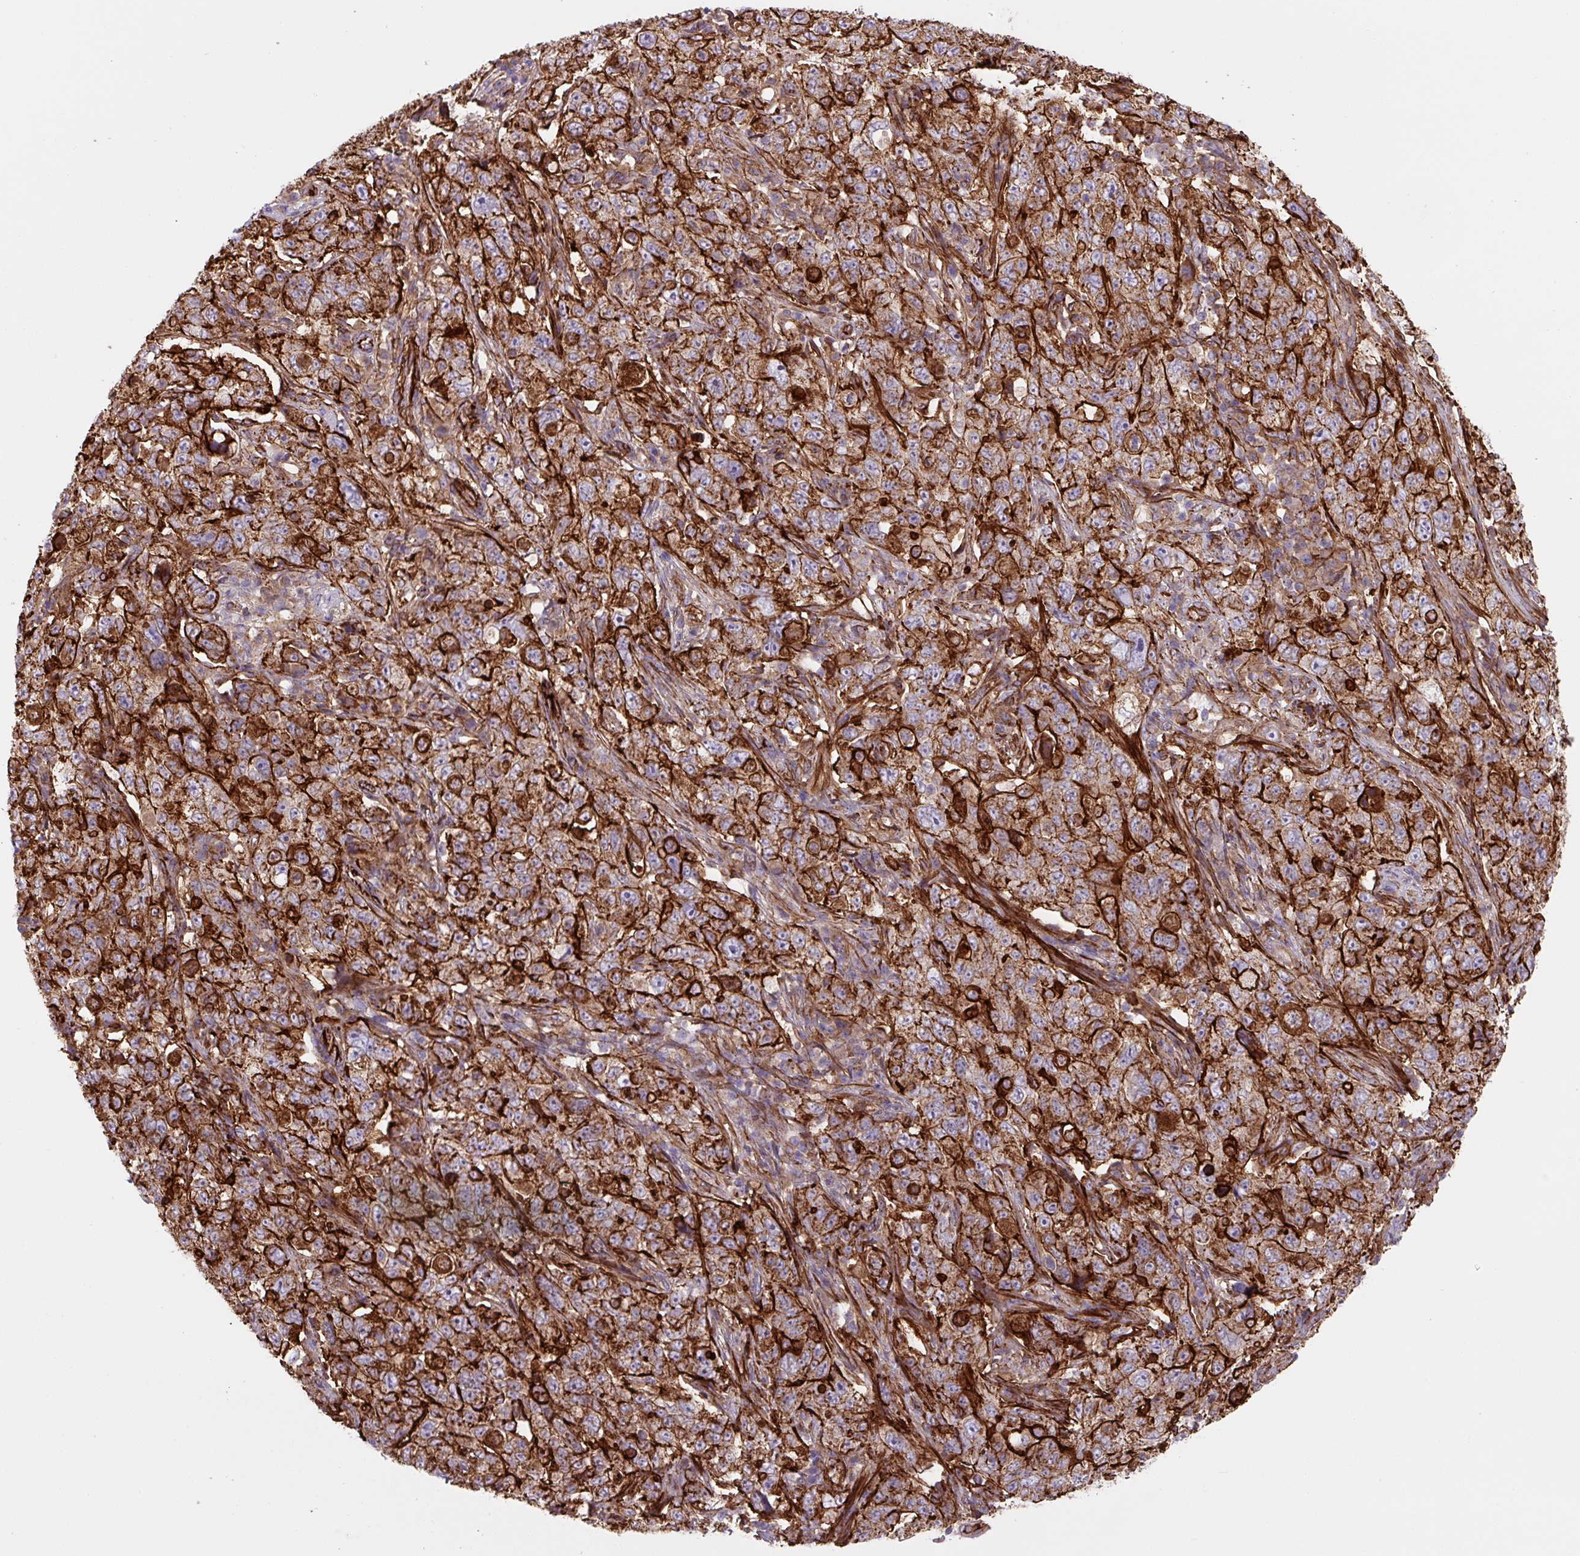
{"staining": {"intensity": "strong", "quantity": ">75%", "location": "cytoplasmic/membranous"}, "tissue": "pancreatic cancer", "cell_type": "Tumor cells", "image_type": "cancer", "snomed": [{"axis": "morphology", "description": "Adenocarcinoma, NOS"}, {"axis": "topography", "description": "Pancreas"}], "caption": "Brown immunohistochemical staining in human pancreatic cancer displays strong cytoplasmic/membranous positivity in about >75% of tumor cells.", "gene": "DHFR2", "patient": {"sex": "male", "age": 68}}